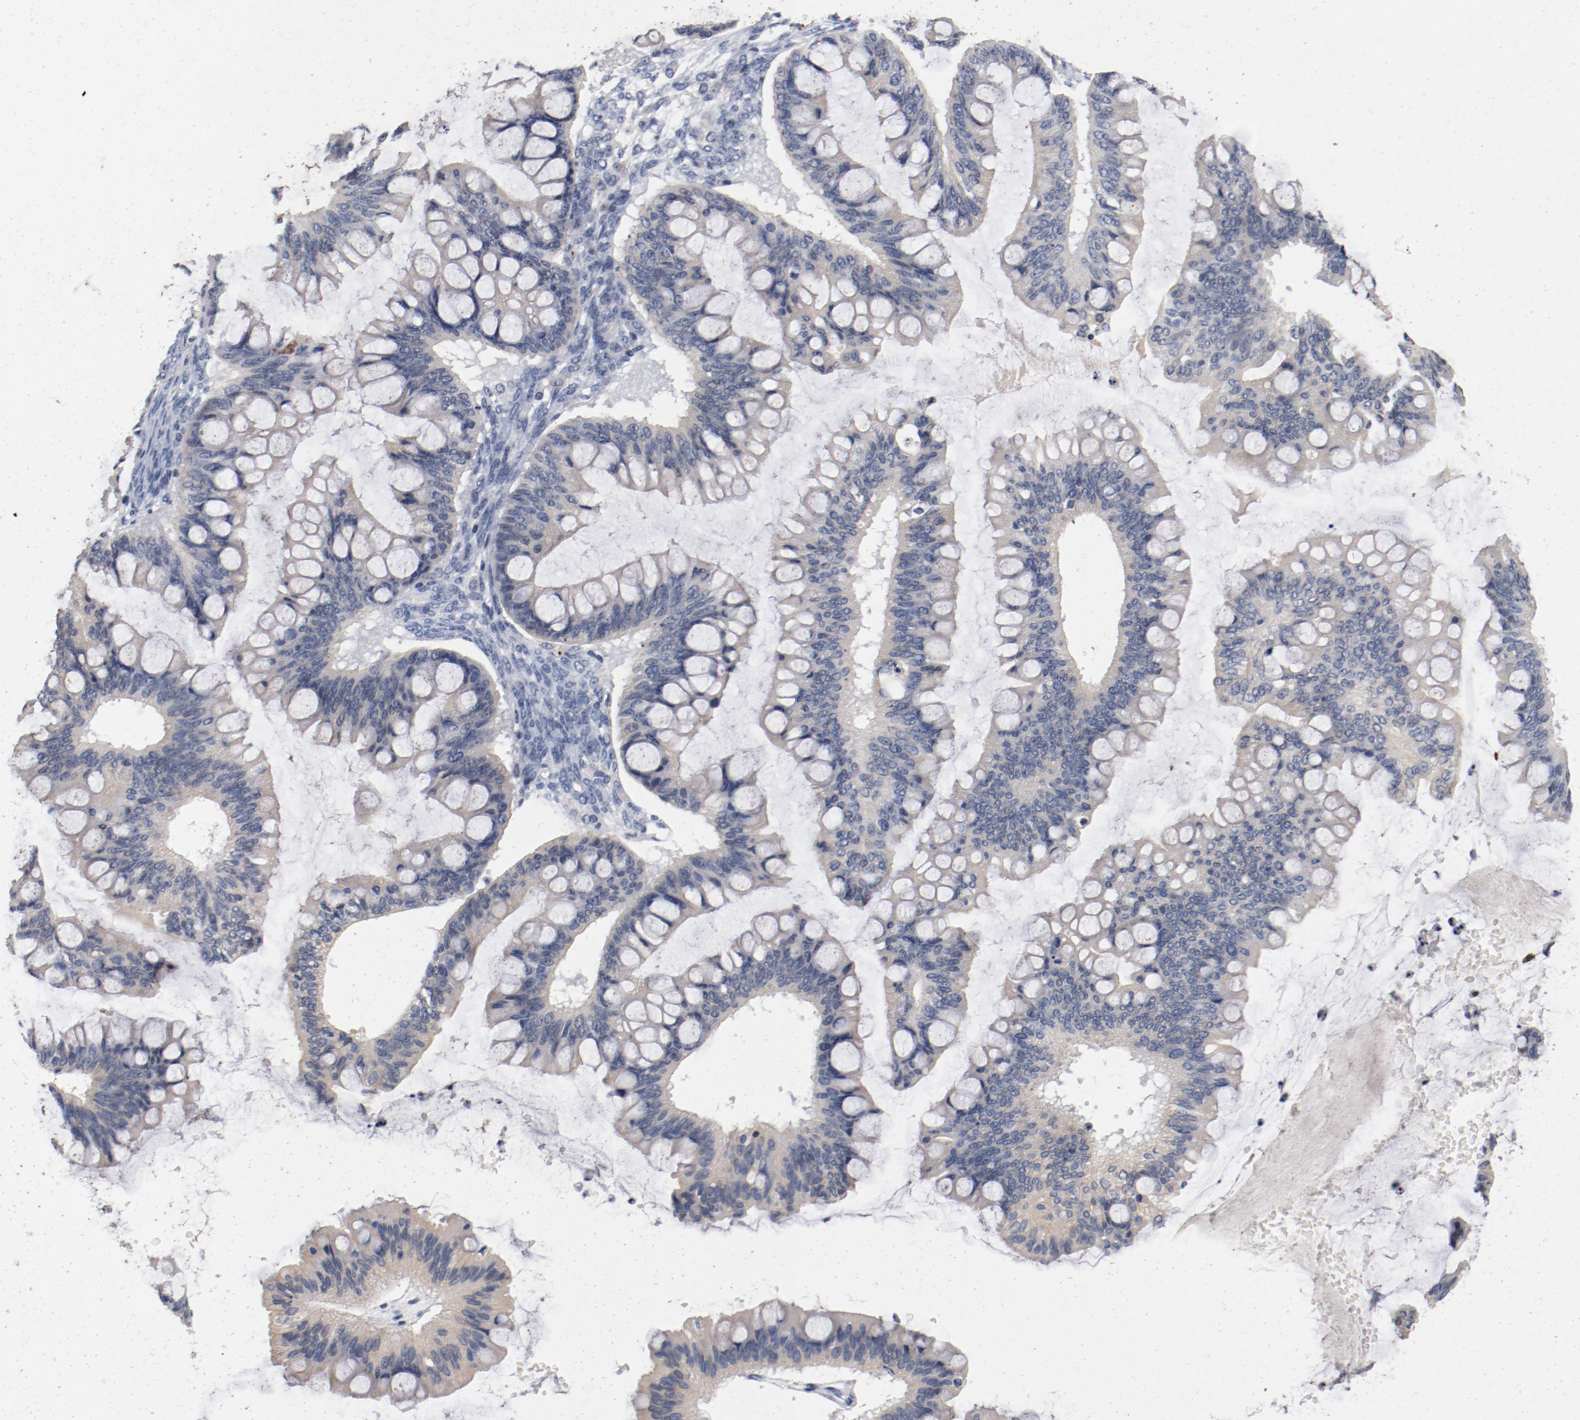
{"staining": {"intensity": "weak", "quantity": "25%-75%", "location": "cytoplasmic/membranous"}, "tissue": "ovarian cancer", "cell_type": "Tumor cells", "image_type": "cancer", "snomed": [{"axis": "morphology", "description": "Cystadenocarcinoma, mucinous, NOS"}, {"axis": "topography", "description": "Ovary"}], "caption": "A photomicrograph showing weak cytoplasmic/membranous expression in approximately 25%-75% of tumor cells in mucinous cystadenocarcinoma (ovarian), as visualized by brown immunohistochemical staining.", "gene": "PIM1", "patient": {"sex": "female", "age": 73}}